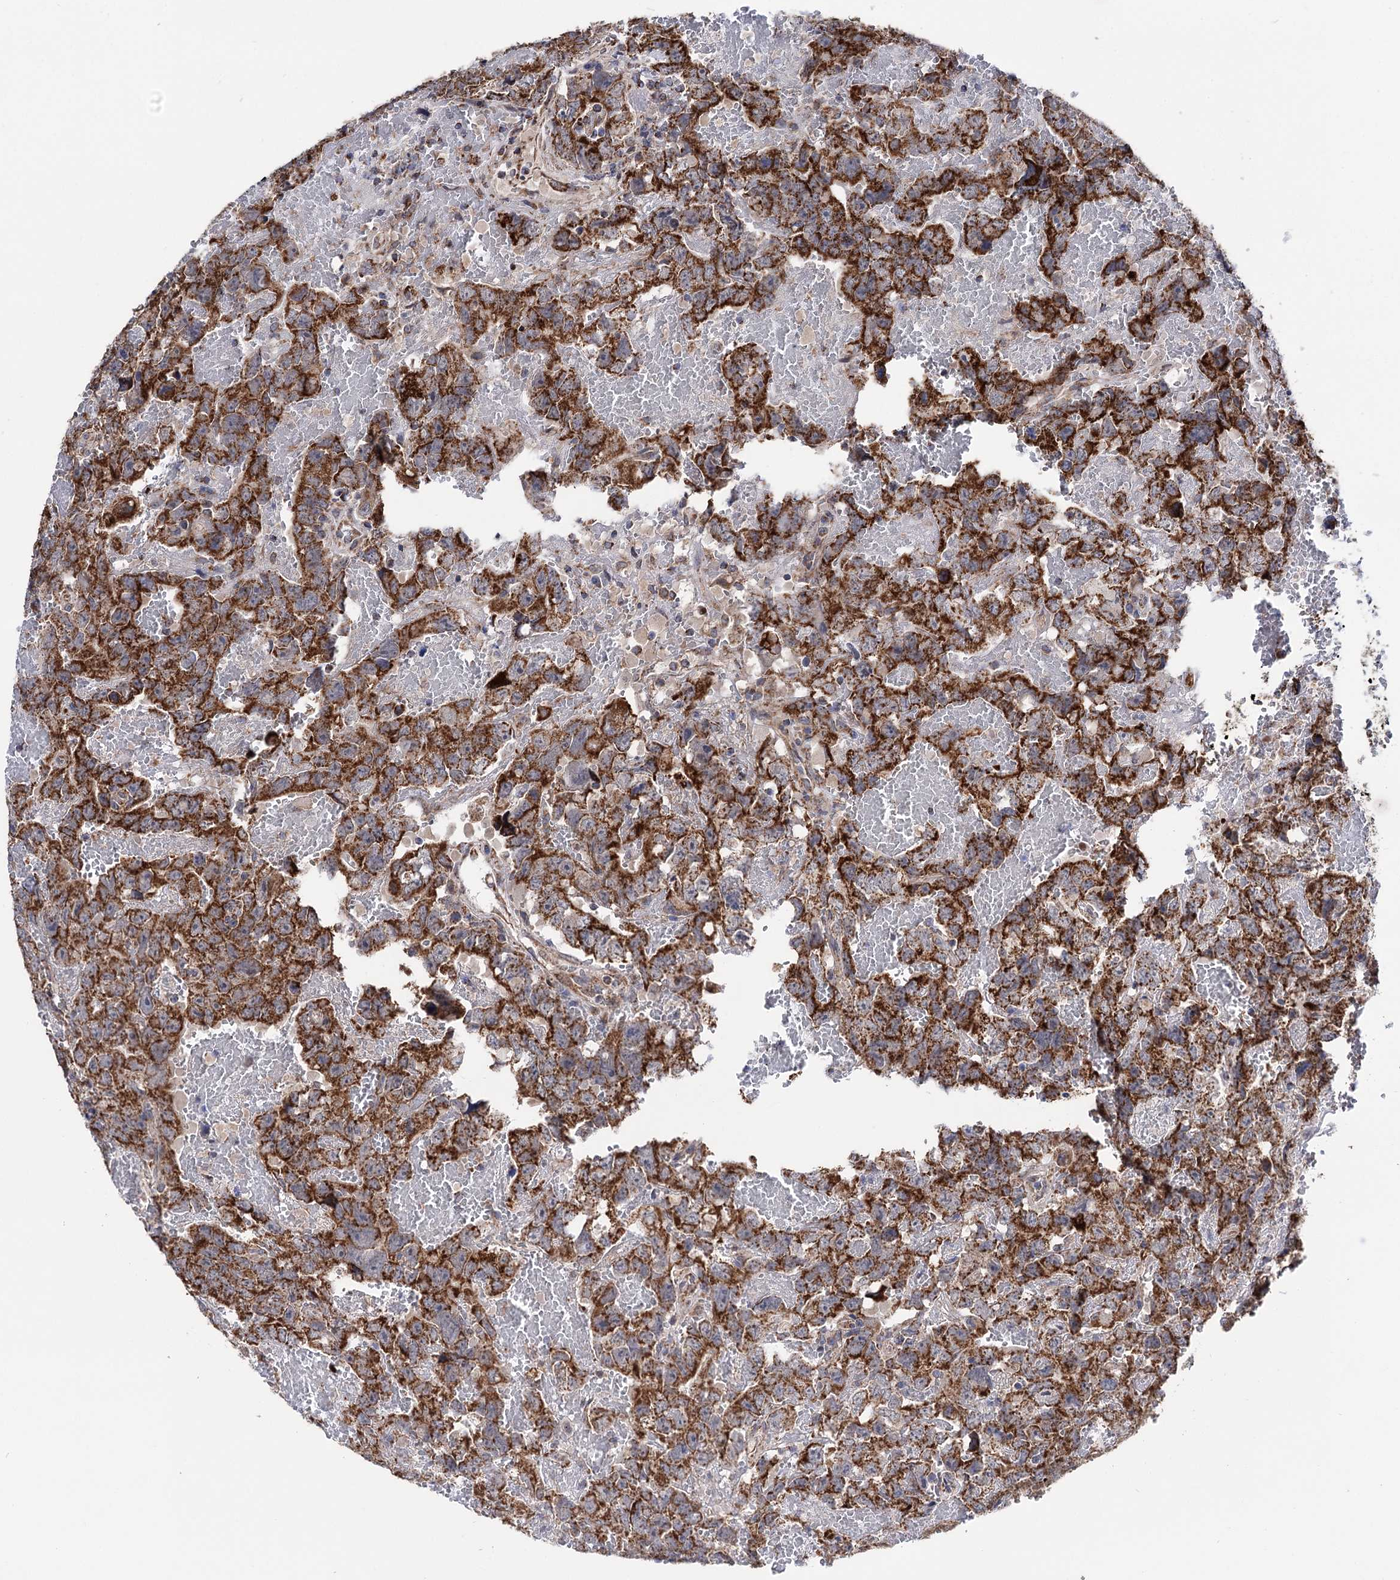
{"staining": {"intensity": "strong", "quantity": ">75%", "location": "cytoplasmic/membranous"}, "tissue": "testis cancer", "cell_type": "Tumor cells", "image_type": "cancer", "snomed": [{"axis": "morphology", "description": "Carcinoma, Embryonal, NOS"}, {"axis": "topography", "description": "Testis"}], "caption": "Testis cancer (embryonal carcinoma) was stained to show a protein in brown. There is high levels of strong cytoplasmic/membranous expression in about >75% of tumor cells.", "gene": "SUCLA2", "patient": {"sex": "male", "age": 45}}